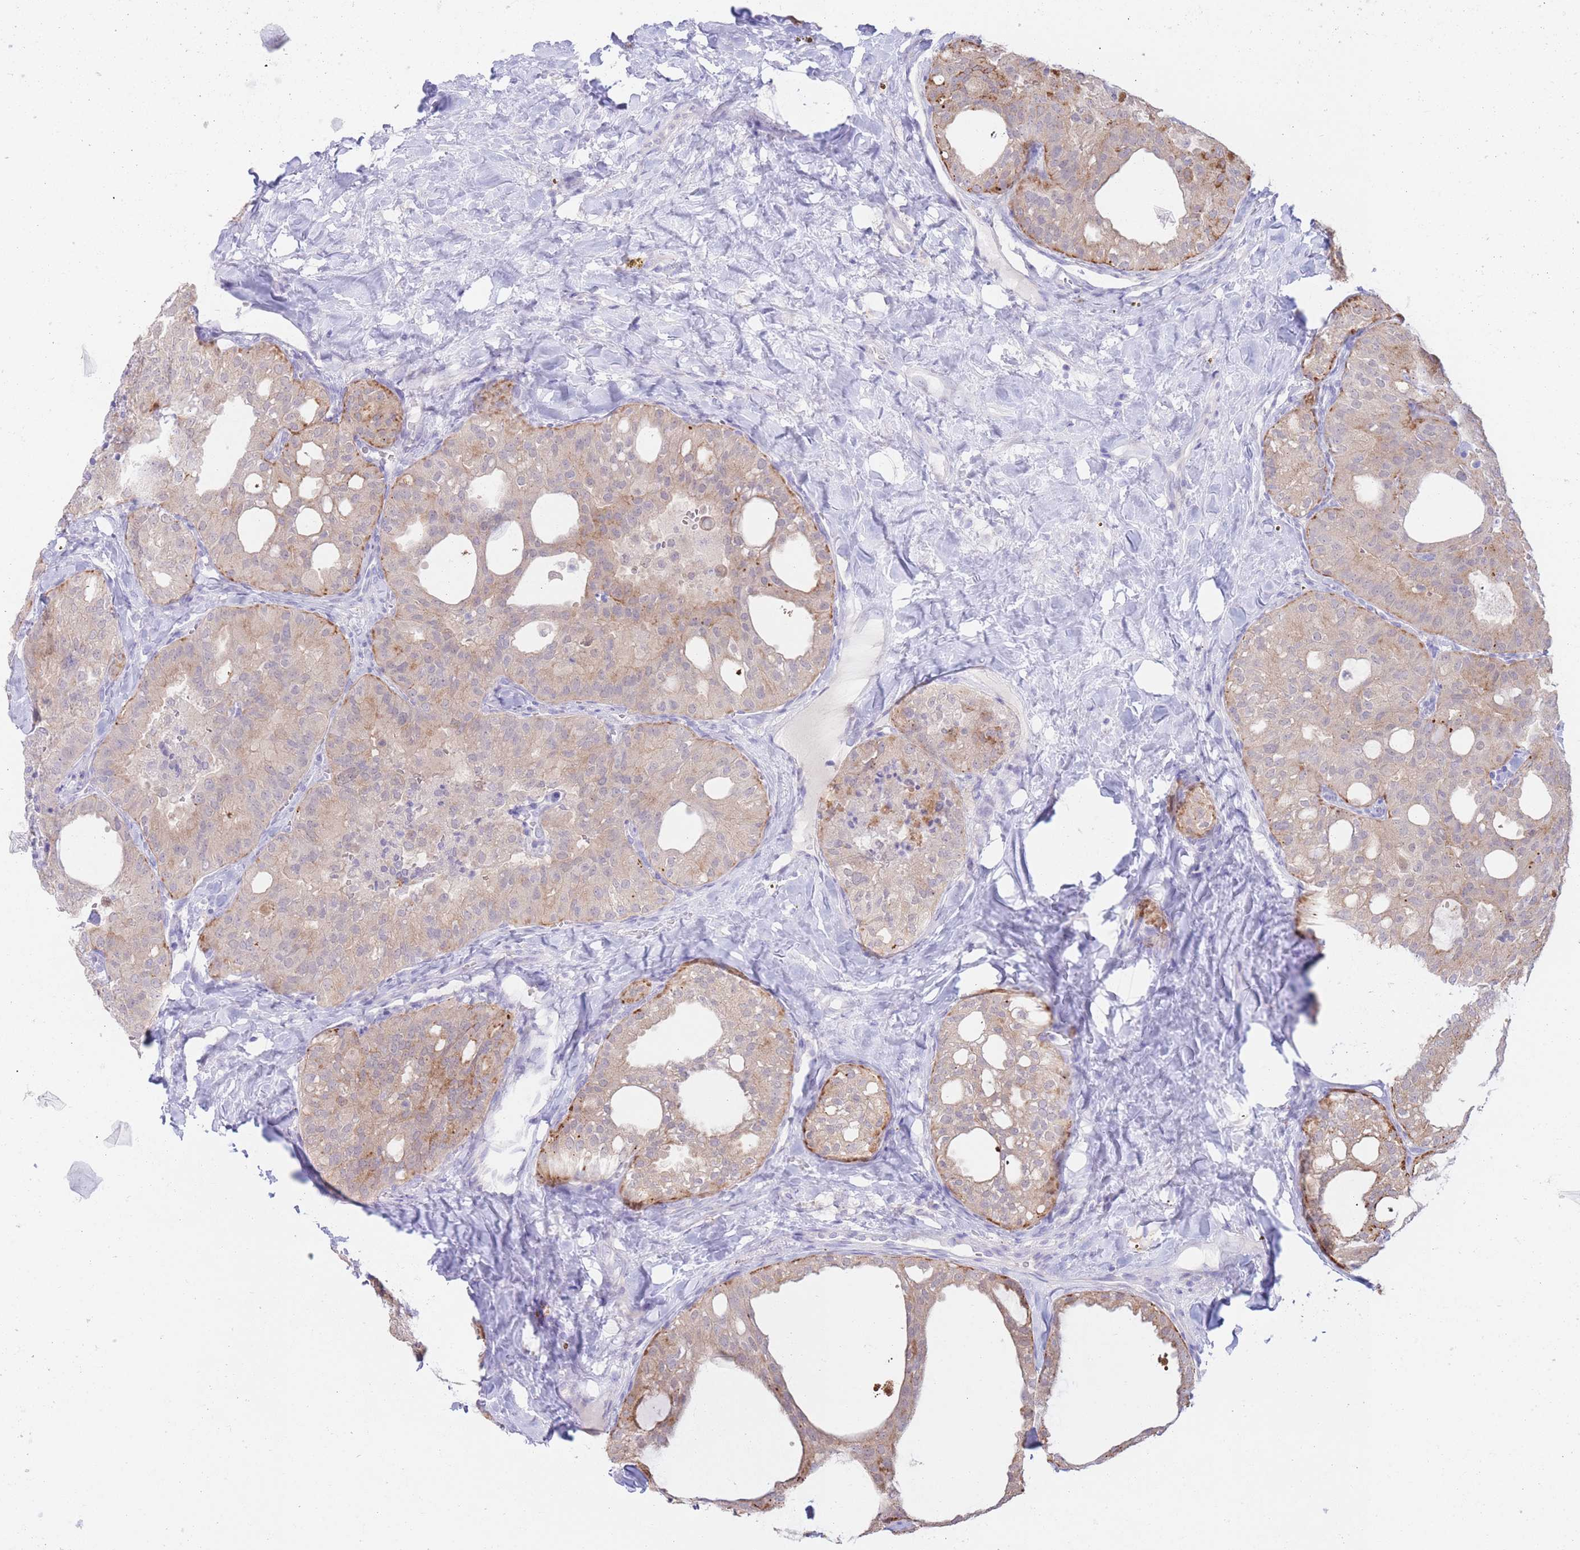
{"staining": {"intensity": "moderate", "quantity": "<25%", "location": "cytoplasmic/membranous"}, "tissue": "thyroid cancer", "cell_type": "Tumor cells", "image_type": "cancer", "snomed": [{"axis": "morphology", "description": "Follicular adenoma carcinoma, NOS"}, {"axis": "topography", "description": "Thyroid gland"}], "caption": "A brown stain shows moderate cytoplasmic/membranous positivity of a protein in follicular adenoma carcinoma (thyroid) tumor cells.", "gene": "FAH", "patient": {"sex": "male", "age": 75}}